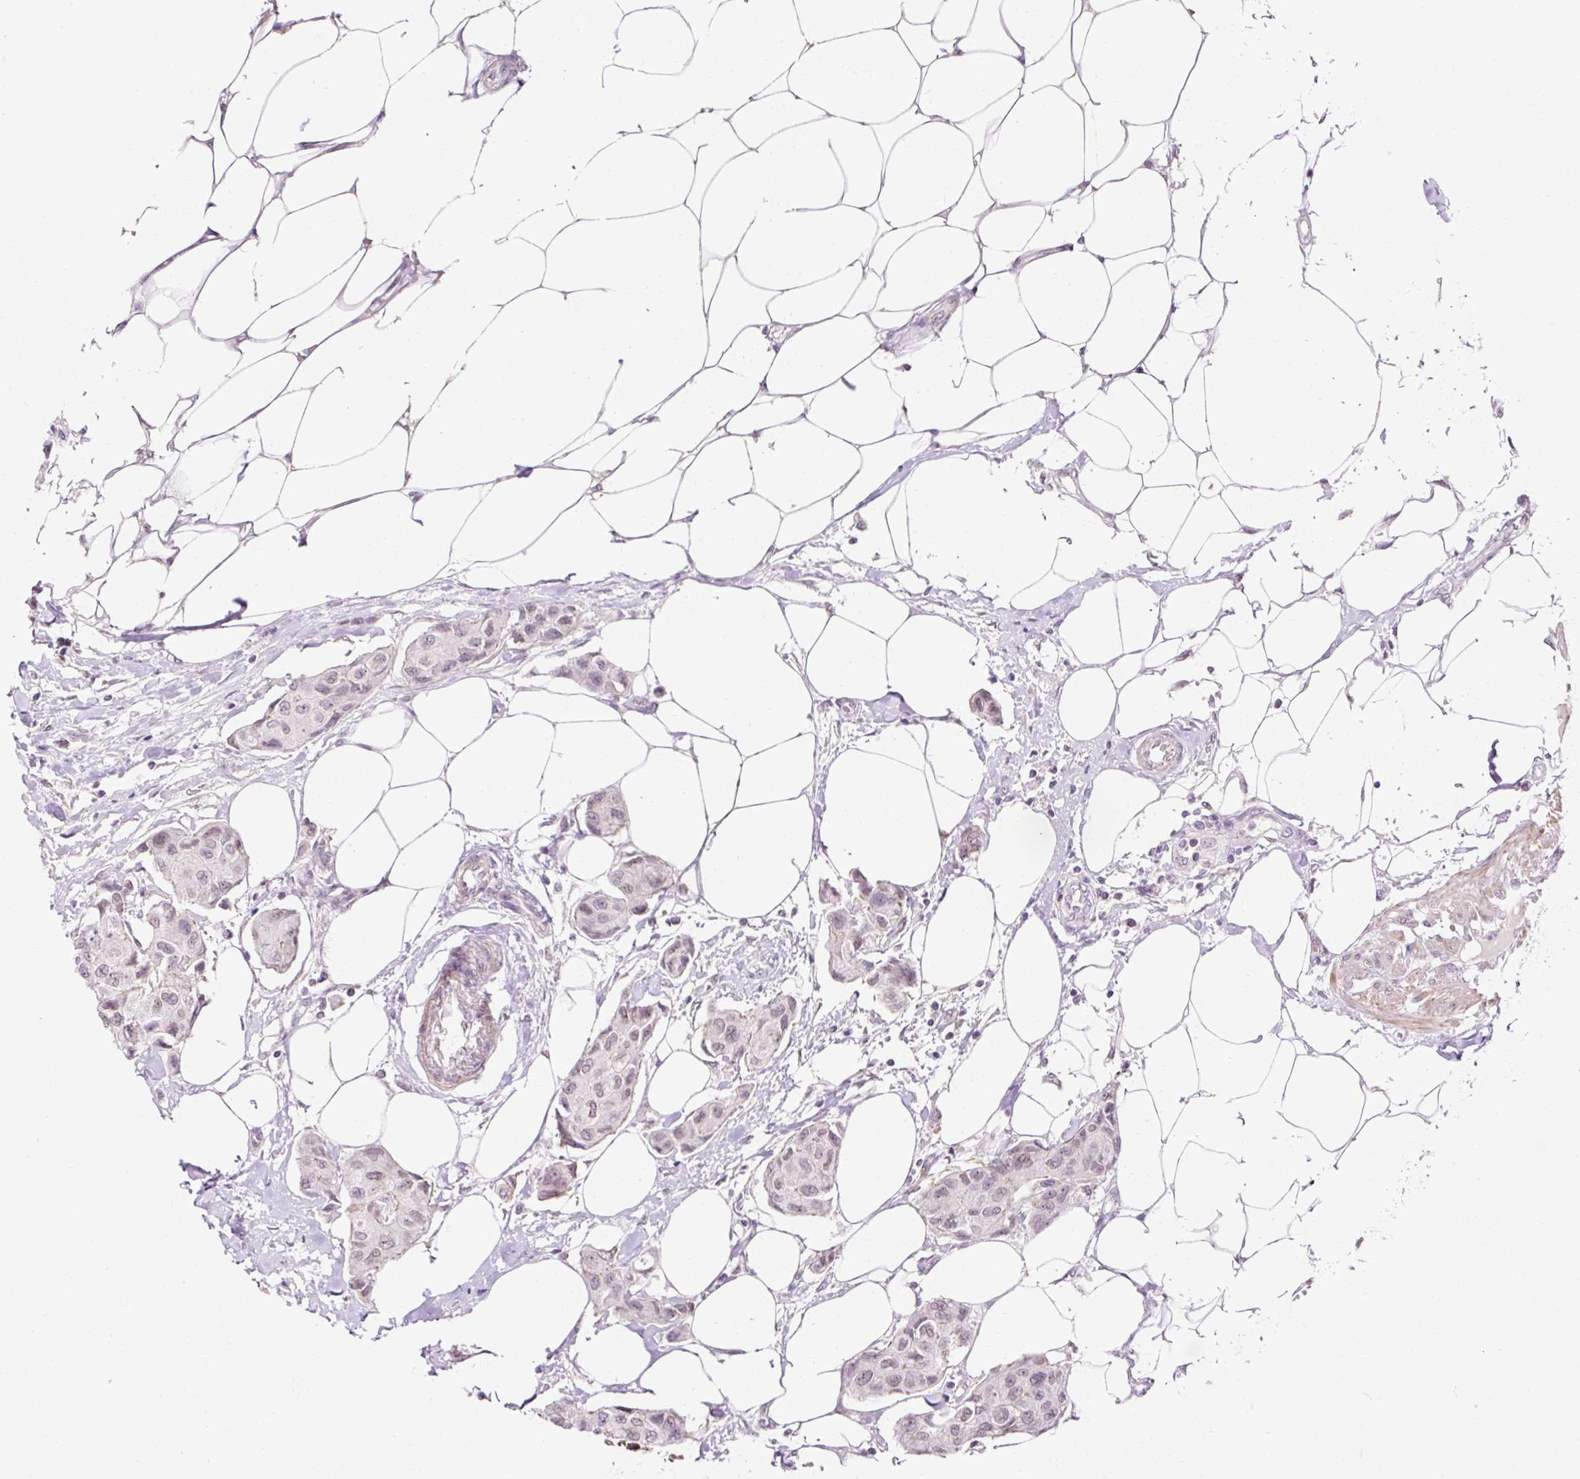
{"staining": {"intensity": "weak", "quantity": "<25%", "location": "nuclear"}, "tissue": "breast cancer", "cell_type": "Tumor cells", "image_type": "cancer", "snomed": [{"axis": "morphology", "description": "Duct carcinoma"}, {"axis": "topography", "description": "Breast"}, {"axis": "topography", "description": "Lymph node"}], "caption": "Tumor cells are negative for brown protein staining in breast cancer. (DAB (3,3'-diaminobenzidine) immunohistochemistry (IHC), high magnification).", "gene": "ZNF610", "patient": {"sex": "female", "age": 80}}